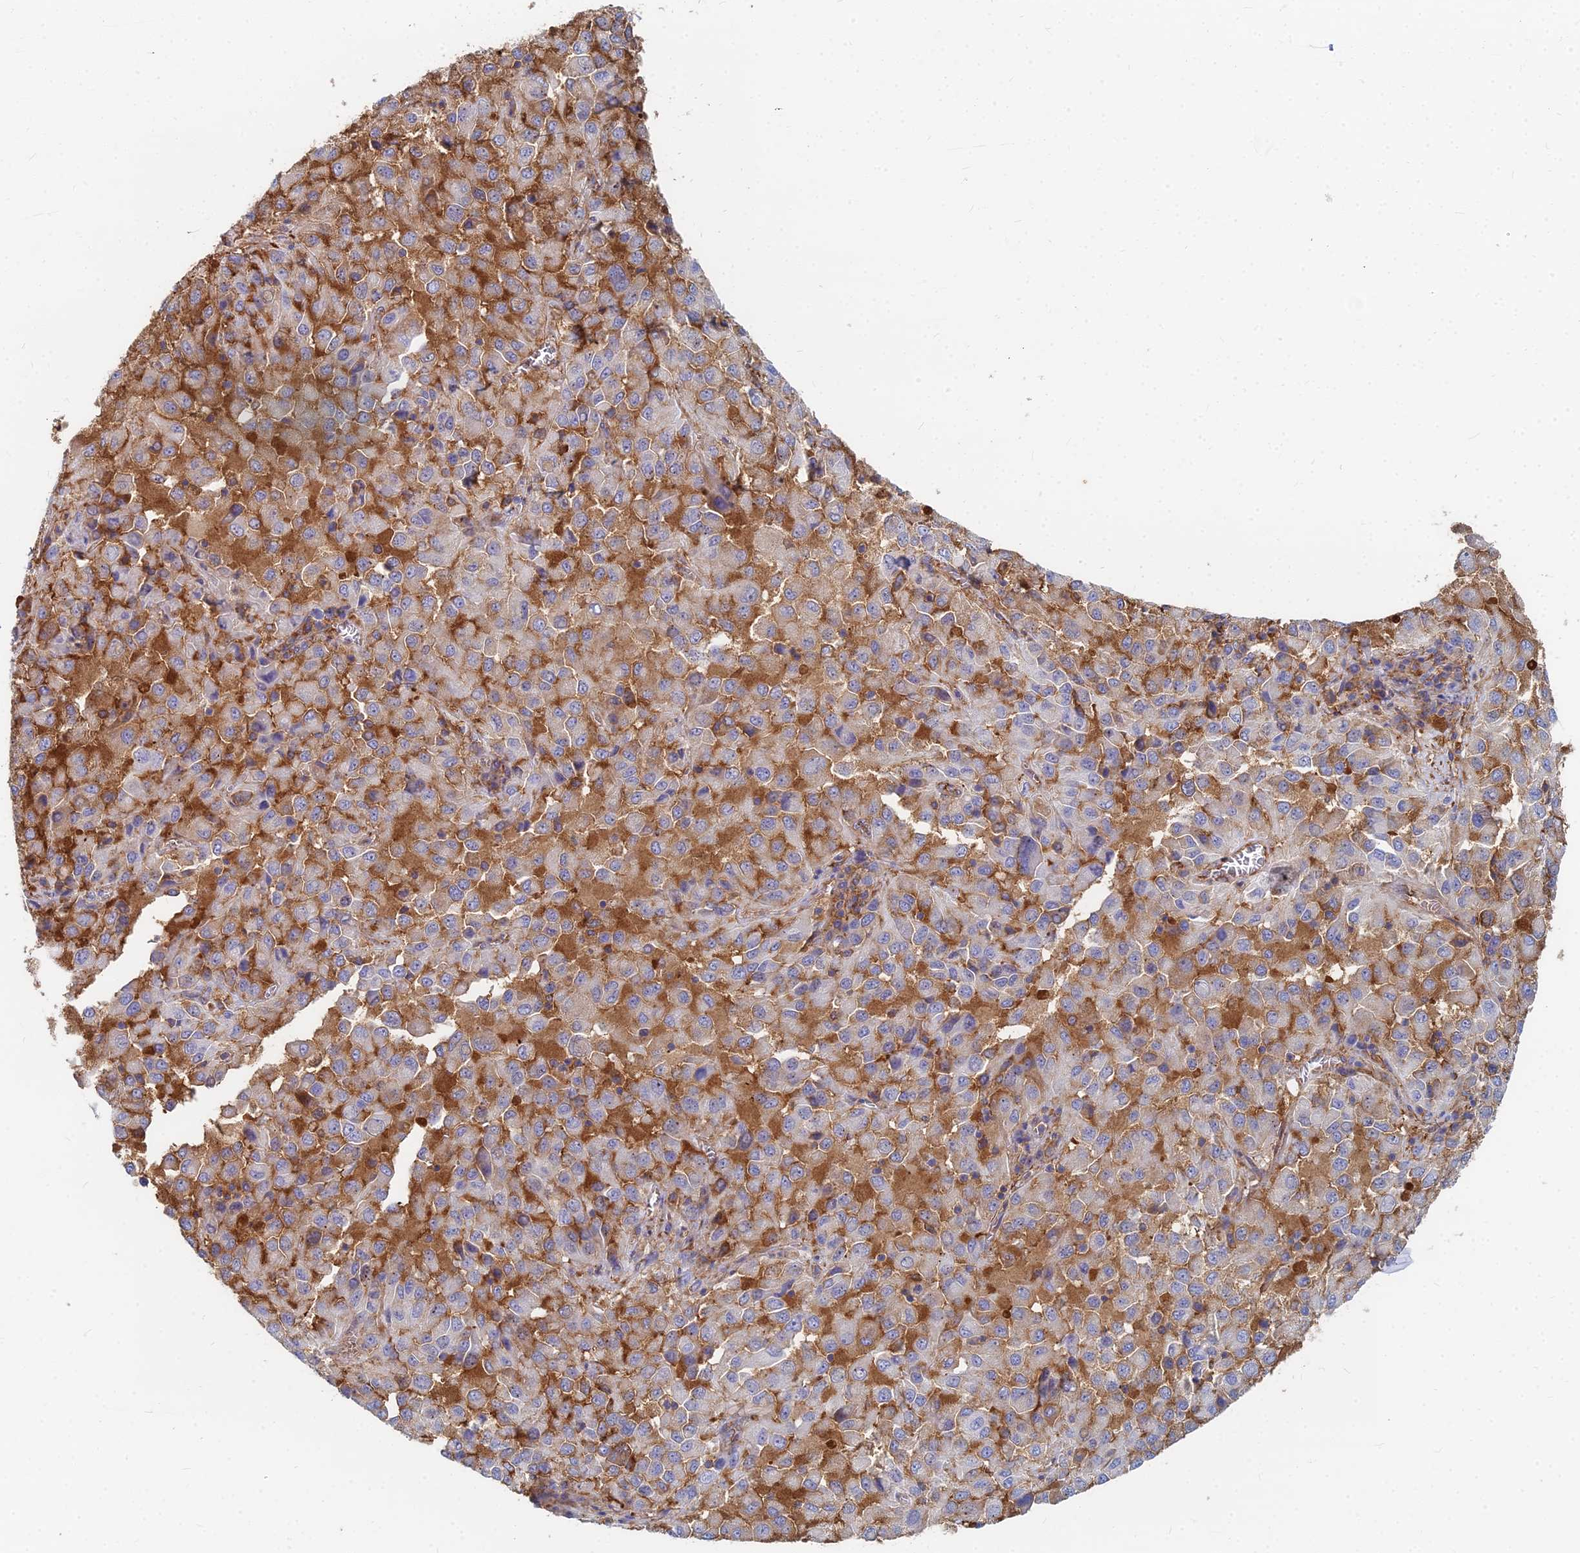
{"staining": {"intensity": "moderate", "quantity": "<25%", "location": "cytoplasmic/membranous"}, "tissue": "melanoma", "cell_type": "Tumor cells", "image_type": "cancer", "snomed": [{"axis": "morphology", "description": "Malignant melanoma, Metastatic site"}, {"axis": "topography", "description": "Lung"}], "caption": "Protein expression analysis of human malignant melanoma (metastatic site) reveals moderate cytoplasmic/membranous expression in about <25% of tumor cells.", "gene": "GPR42", "patient": {"sex": "male", "age": 64}}